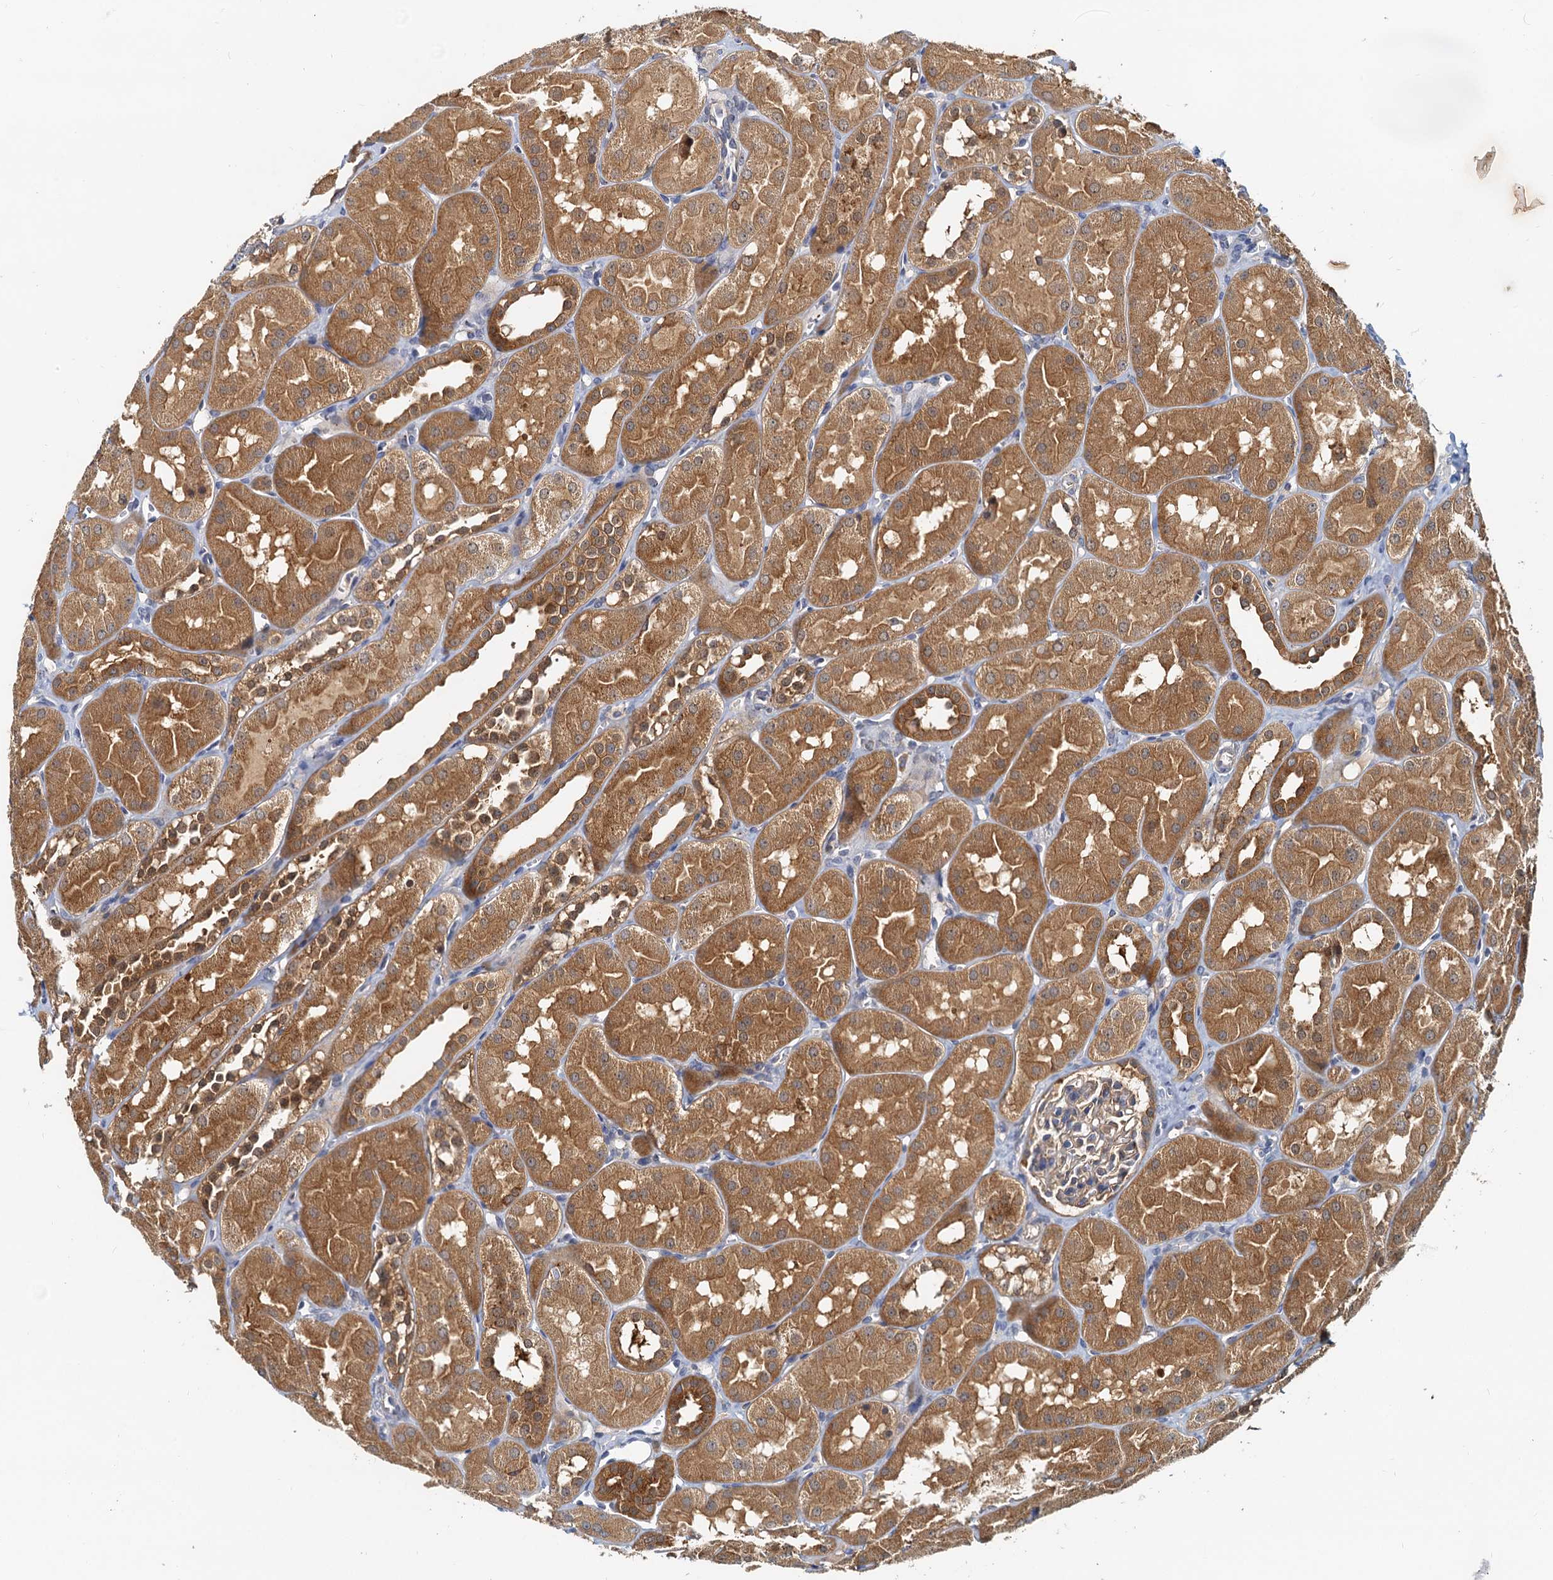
{"staining": {"intensity": "weak", "quantity": "25%-75%", "location": "cytoplasmic/membranous"}, "tissue": "kidney", "cell_type": "Cells in glomeruli", "image_type": "normal", "snomed": [{"axis": "morphology", "description": "Normal tissue, NOS"}, {"axis": "topography", "description": "Kidney"}, {"axis": "topography", "description": "Urinary bladder"}], "caption": "Protein staining of benign kidney displays weak cytoplasmic/membranous expression in approximately 25%-75% of cells in glomeruli.", "gene": "TOLLIP", "patient": {"sex": "male", "age": 16}}